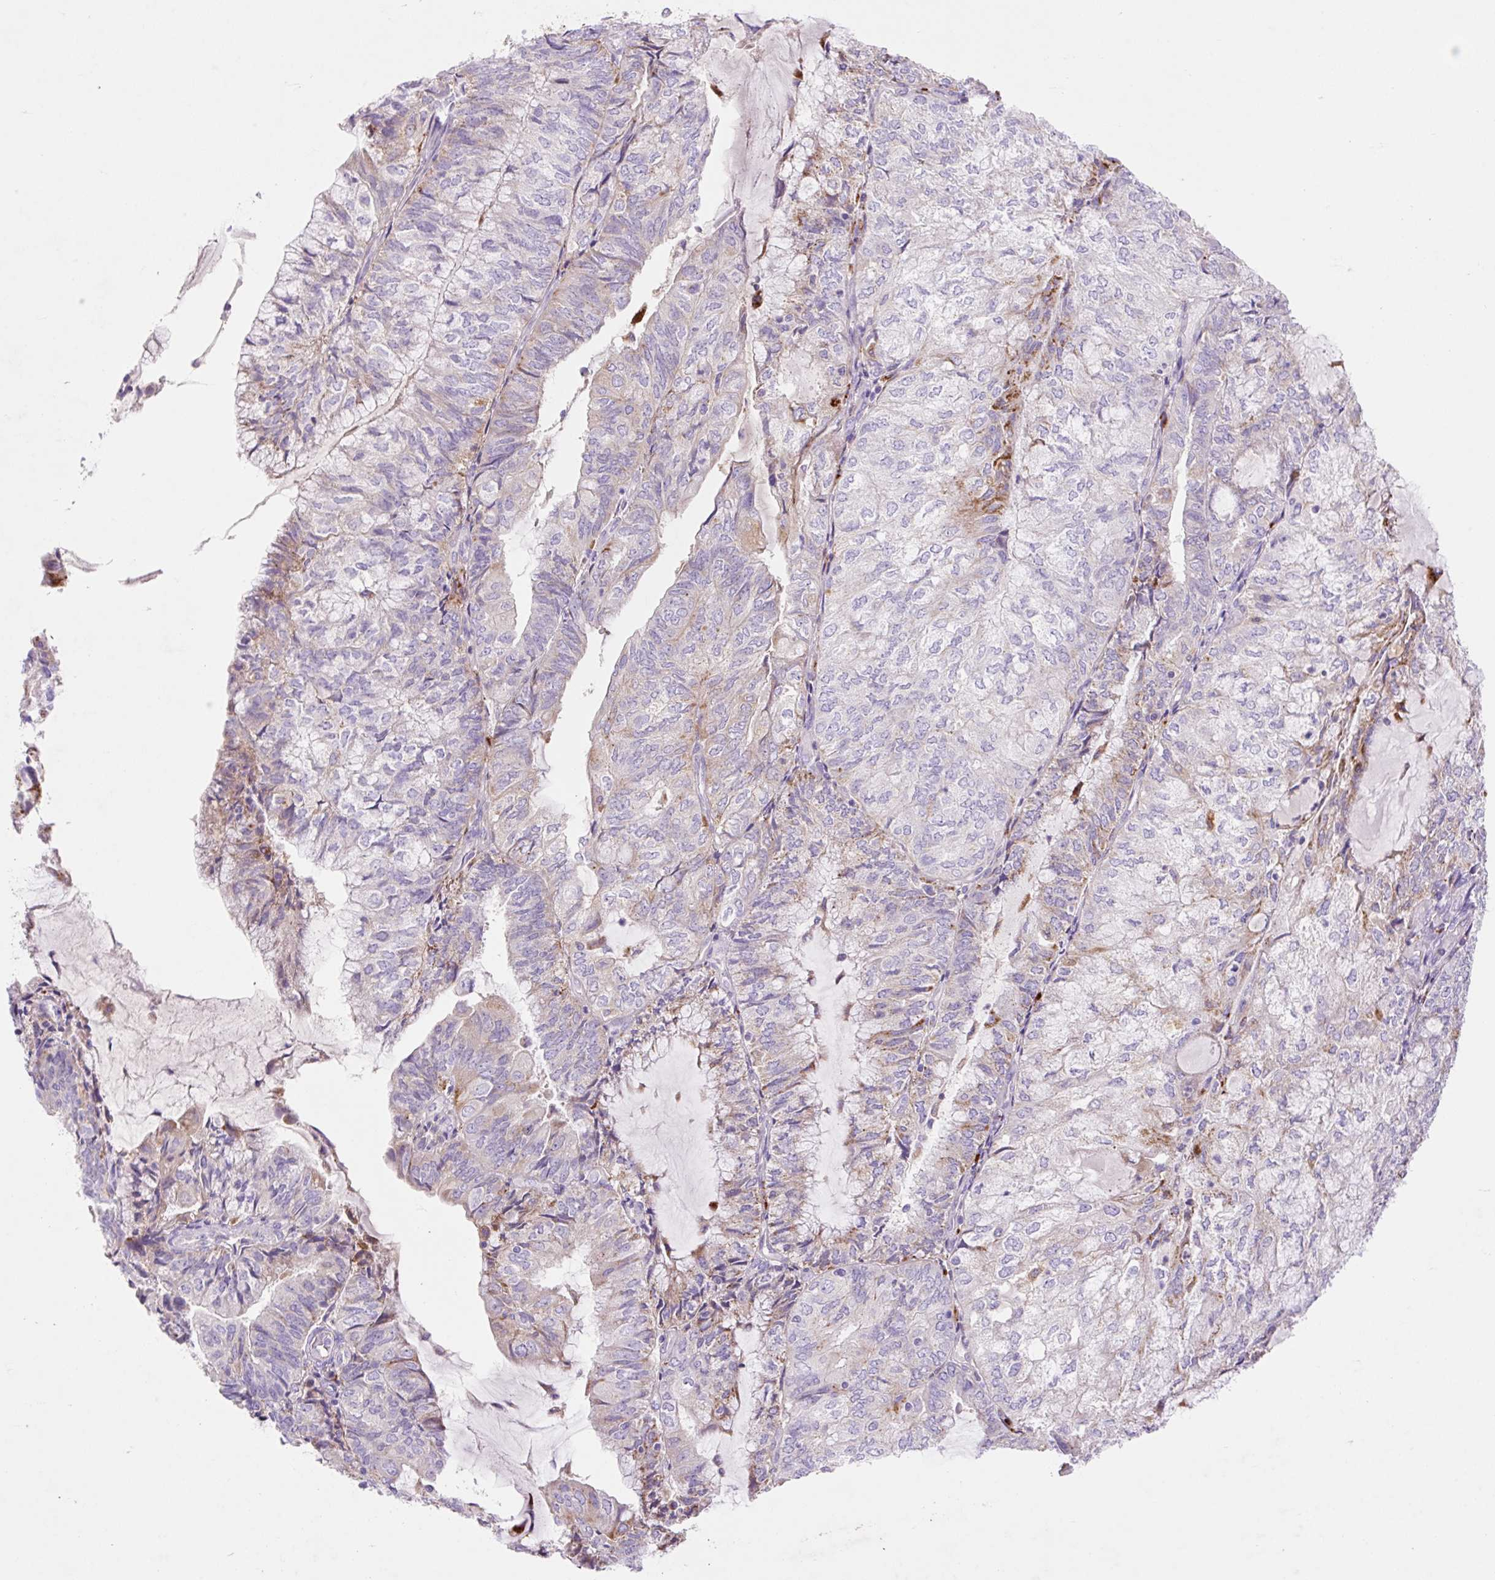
{"staining": {"intensity": "moderate", "quantity": "<25%", "location": "cytoplasmic/membranous"}, "tissue": "endometrial cancer", "cell_type": "Tumor cells", "image_type": "cancer", "snomed": [{"axis": "morphology", "description": "Adenocarcinoma, NOS"}, {"axis": "topography", "description": "Endometrium"}], "caption": "Brown immunohistochemical staining in human endometrial cancer (adenocarcinoma) exhibits moderate cytoplasmic/membranous expression in approximately <25% of tumor cells.", "gene": "HEXA", "patient": {"sex": "female", "age": 81}}